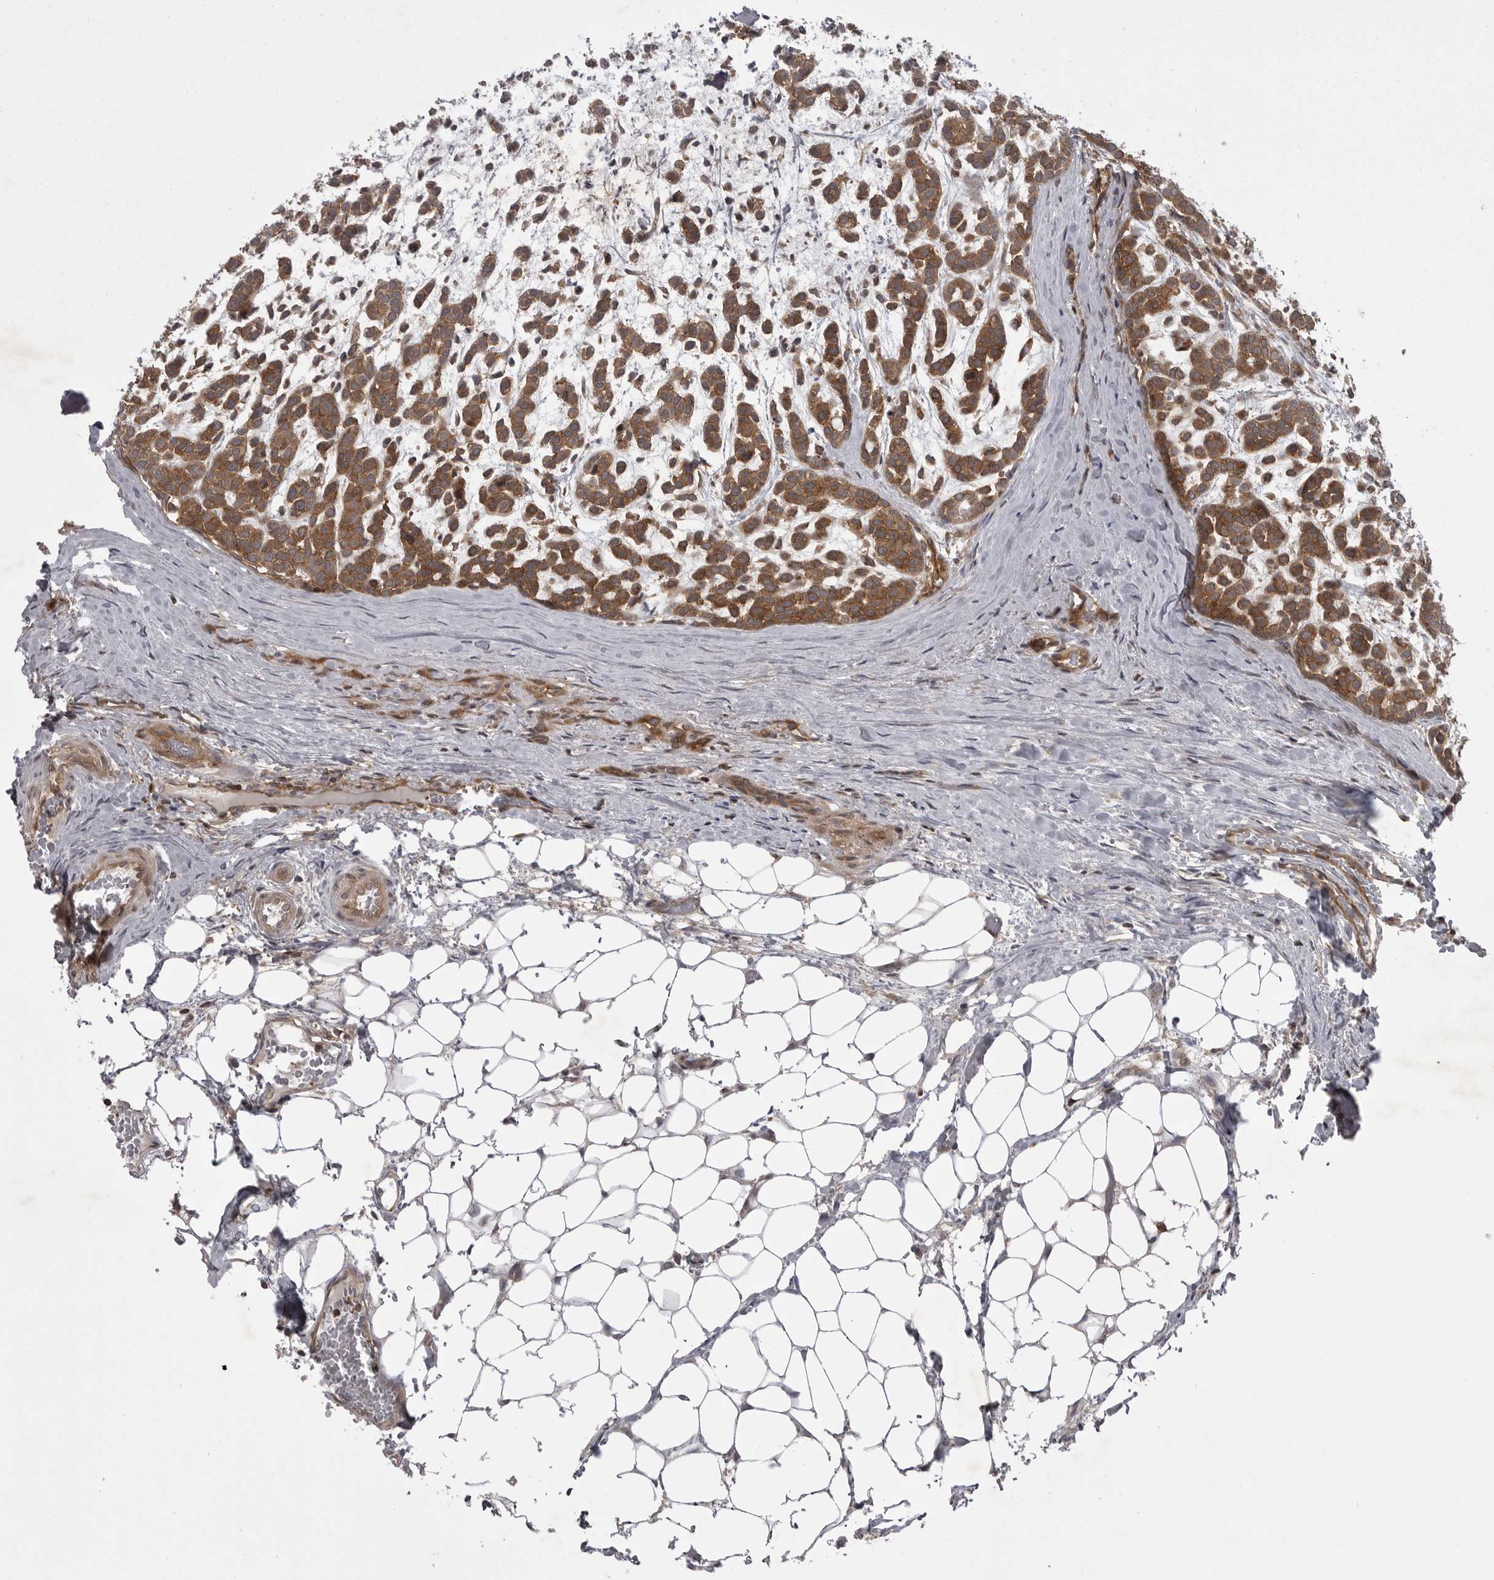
{"staining": {"intensity": "moderate", "quantity": ">75%", "location": "cytoplasmic/membranous"}, "tissue": "head and neck cancer", "cell_type": "Tumor cells", "image_type": "cancer", "snomed": [{"axis": "morphology", "description": "Adenocarcinoma, NOS"}, {"axis": "morphology", "description": "Adenoma, NOS"}, {"axis": "topography", "description": "Head-Neck"}], "caption": "Immunohistochemical staining of head and neck cancer (adenoma) reveals medium levels of moderate cytoplasmic/membranous protein positivity in approximately >75% of tumor cells.", "gene": "STK24", "patient": {"sex": "female", "age": 55}}